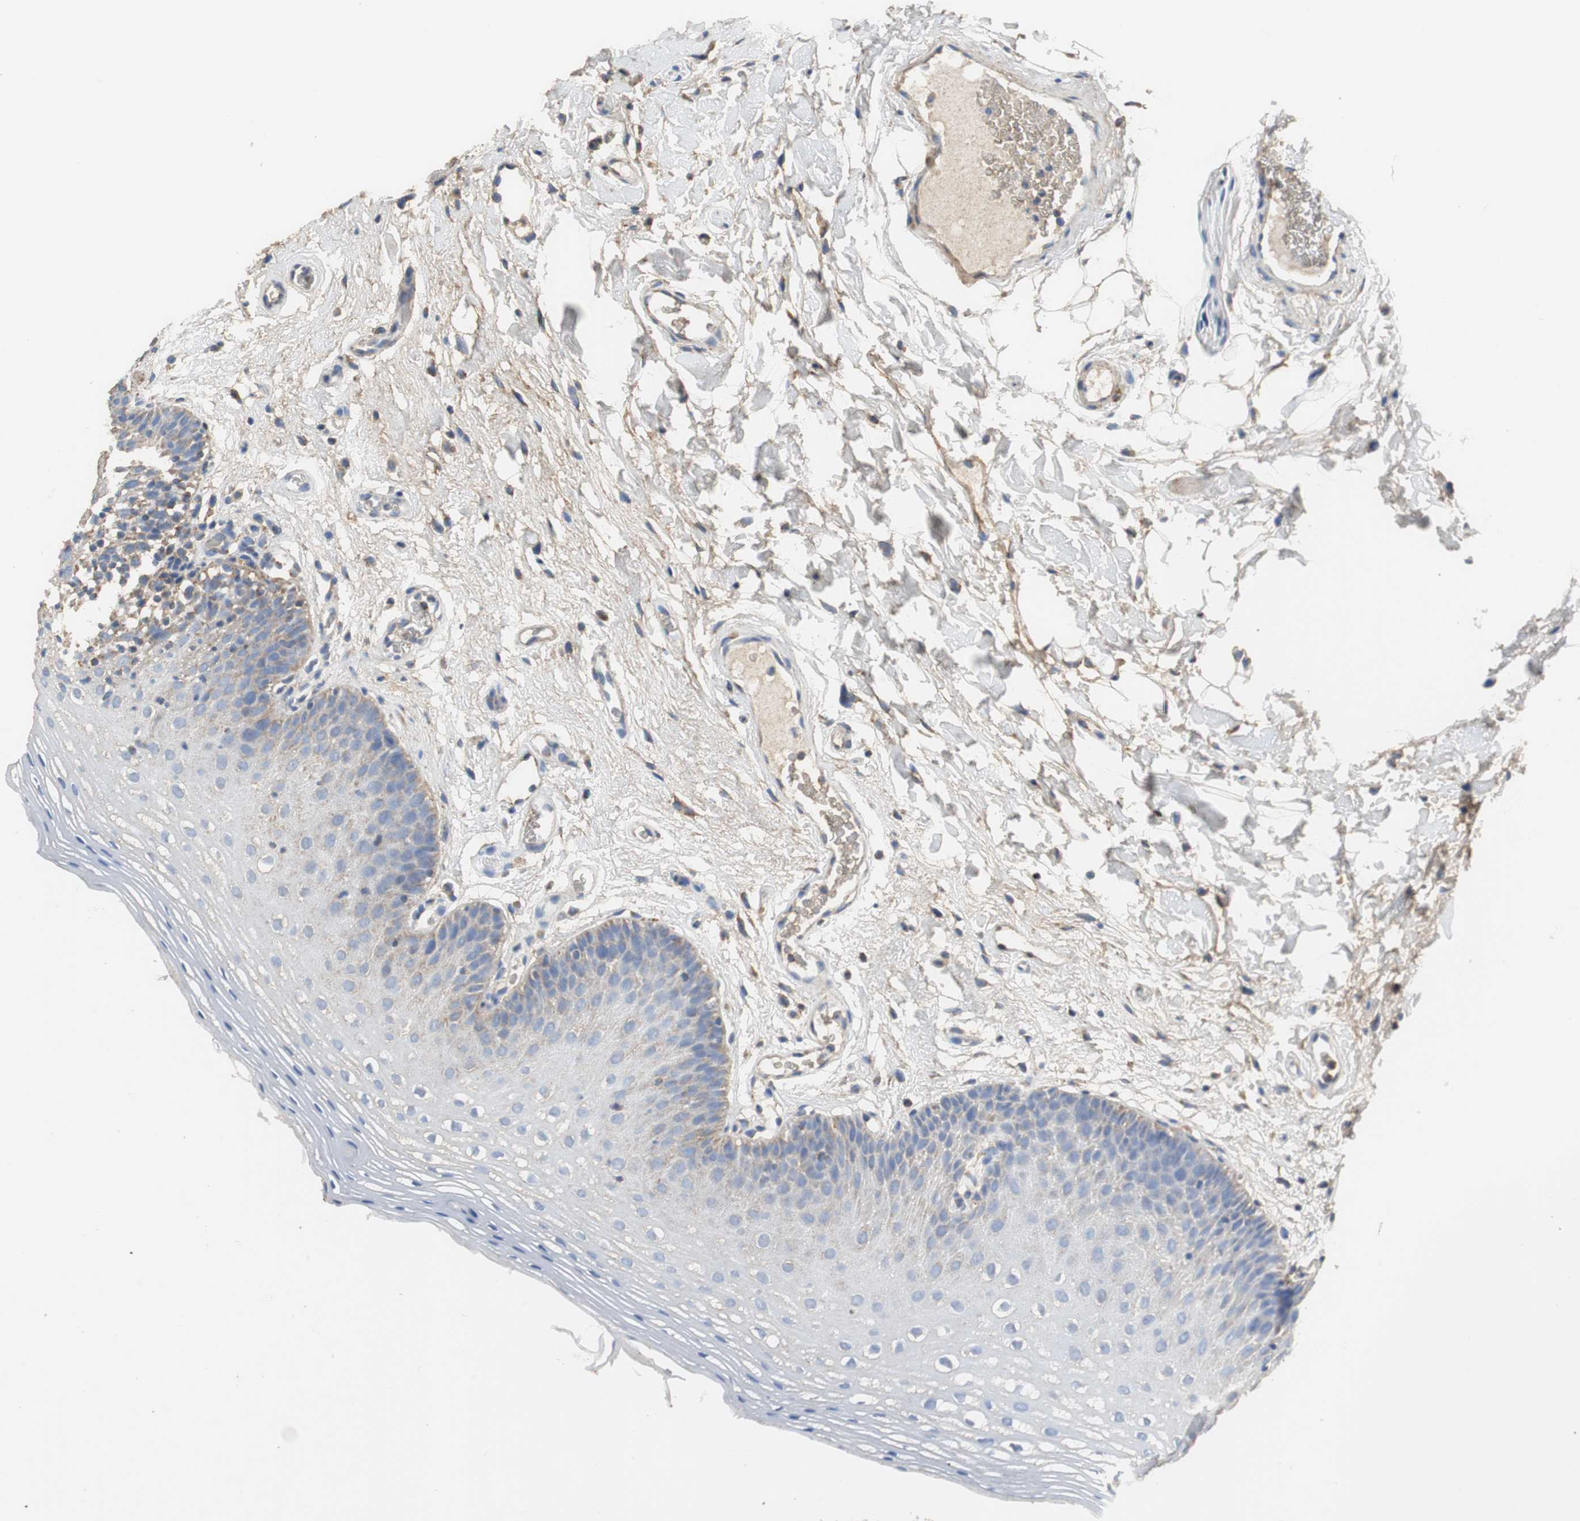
{"staining": {"intensity": "weak", "quantity": "<25%", "location": "cytoplasmic/membranous"}, "tissue": "oral mucosa", "cell_type": "Squamous epithelial cells", "image_type": "normal", "snomed": [{"axis": "morphology", "description": "Normal tissue, NOS"}, {"axis": "morphology", "description": "Squamous cell carcinoma, NOS"}, {"axis": "topography", "description": "Skeletal muscle"}, {"axis": "topography", "description": "Oral tissue"}], "caption": "This is an immunohistochemistry (IHC) photomicrograph of unremarkable oral mucosa. There is no expression in squamous epithelial cells.", "gene": "NNT", "patient": {"sex": "male", "age": 71}}